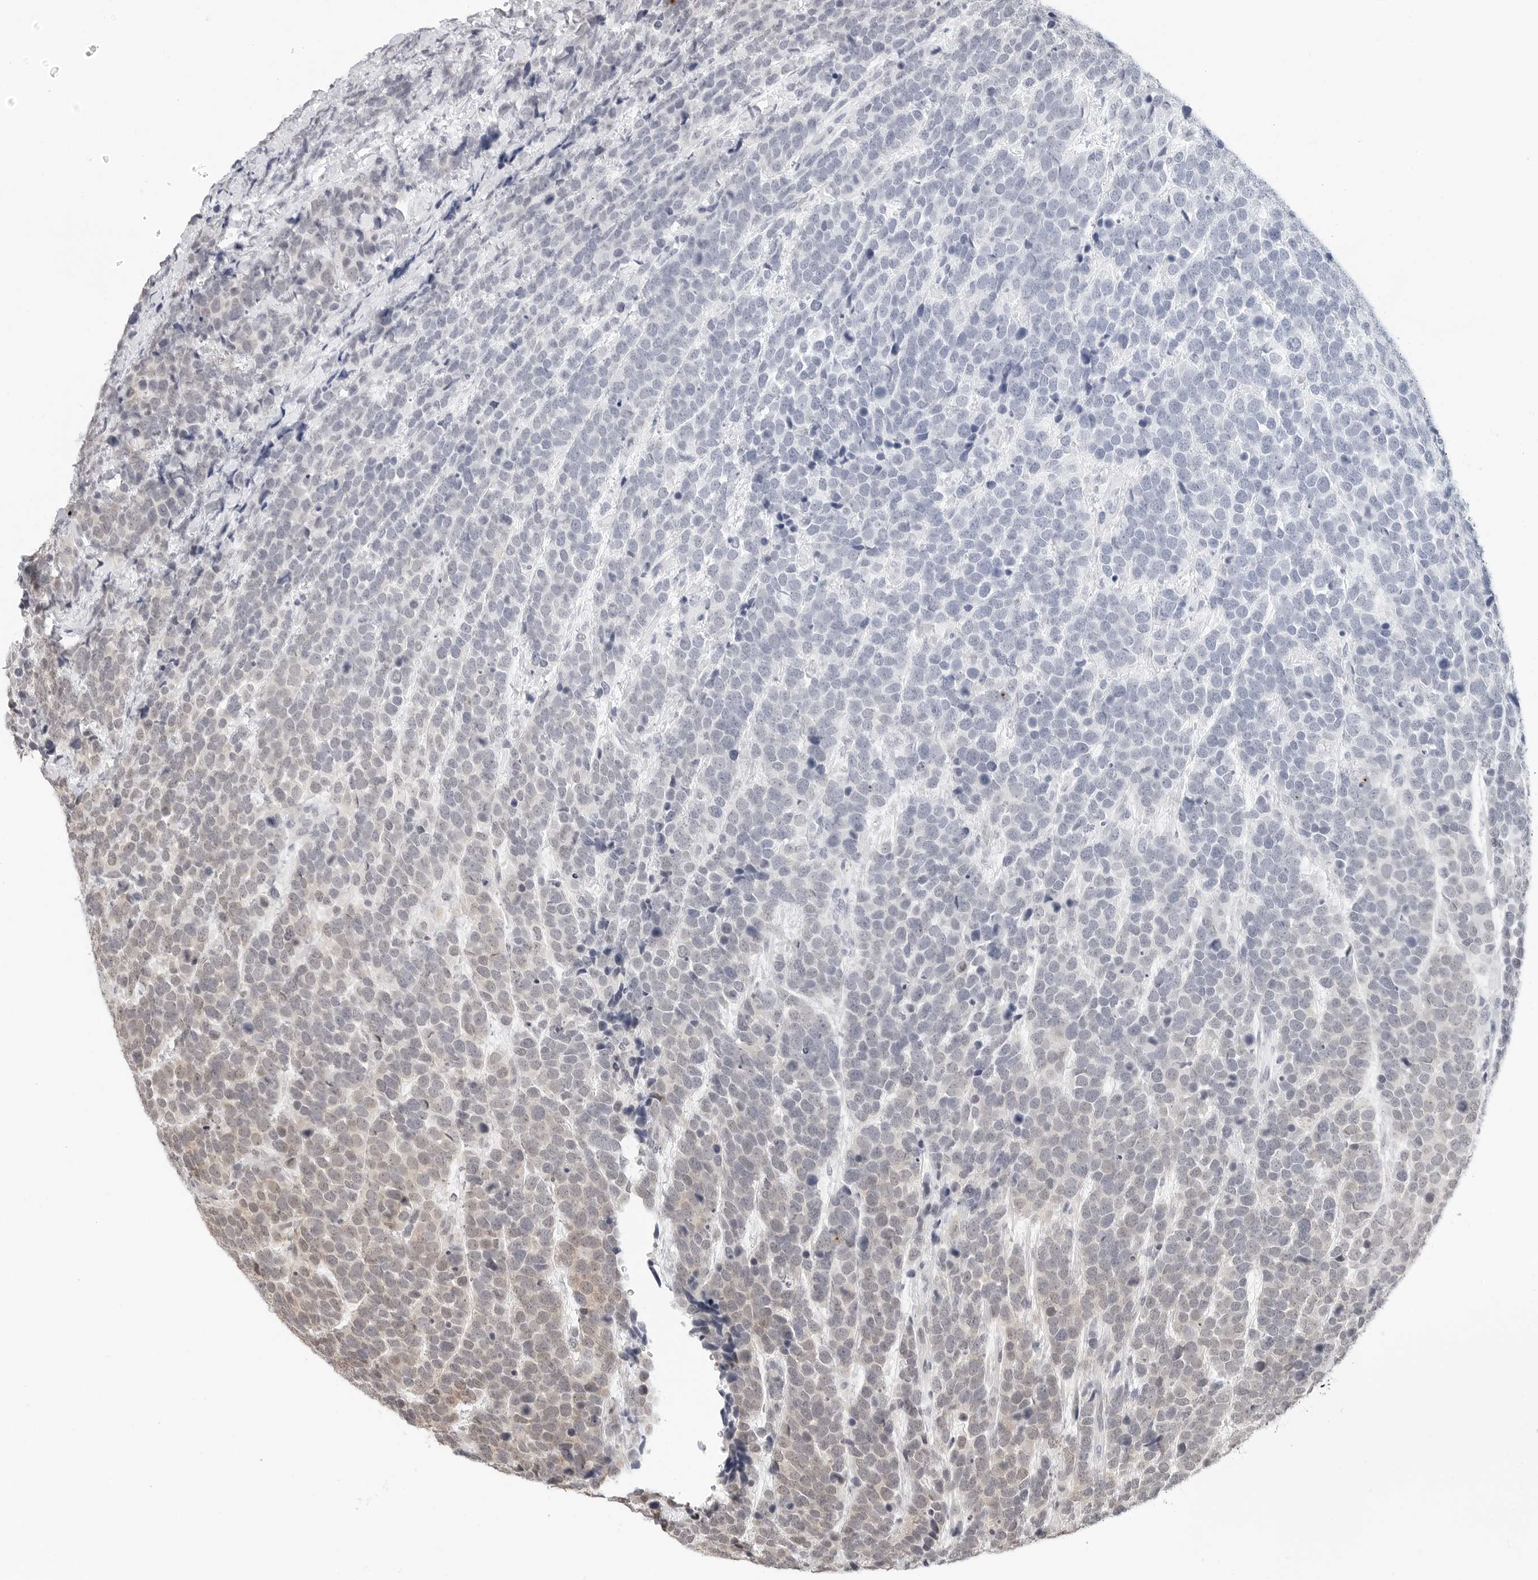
{"staining": {"intensity": "weak", "quantity": "<25%", "location": "cytoplasmic/membranous"}, "tissue": "urothelial cancer", "cell_type": "Tumor cells", "image_type": "cancer", "snomed": [{"axis": "morphology", "description": "Urothelial carcinoma, High grade"}, {"axis": "topography", "description": "Urinary bladder"}], "caption": "Histopathology image shows no protein positivity in tumor cells of high-grade urothelial carcinoma tissue.", "gene": "METAP1", "patient": {"sex": "female", "age": 82}}